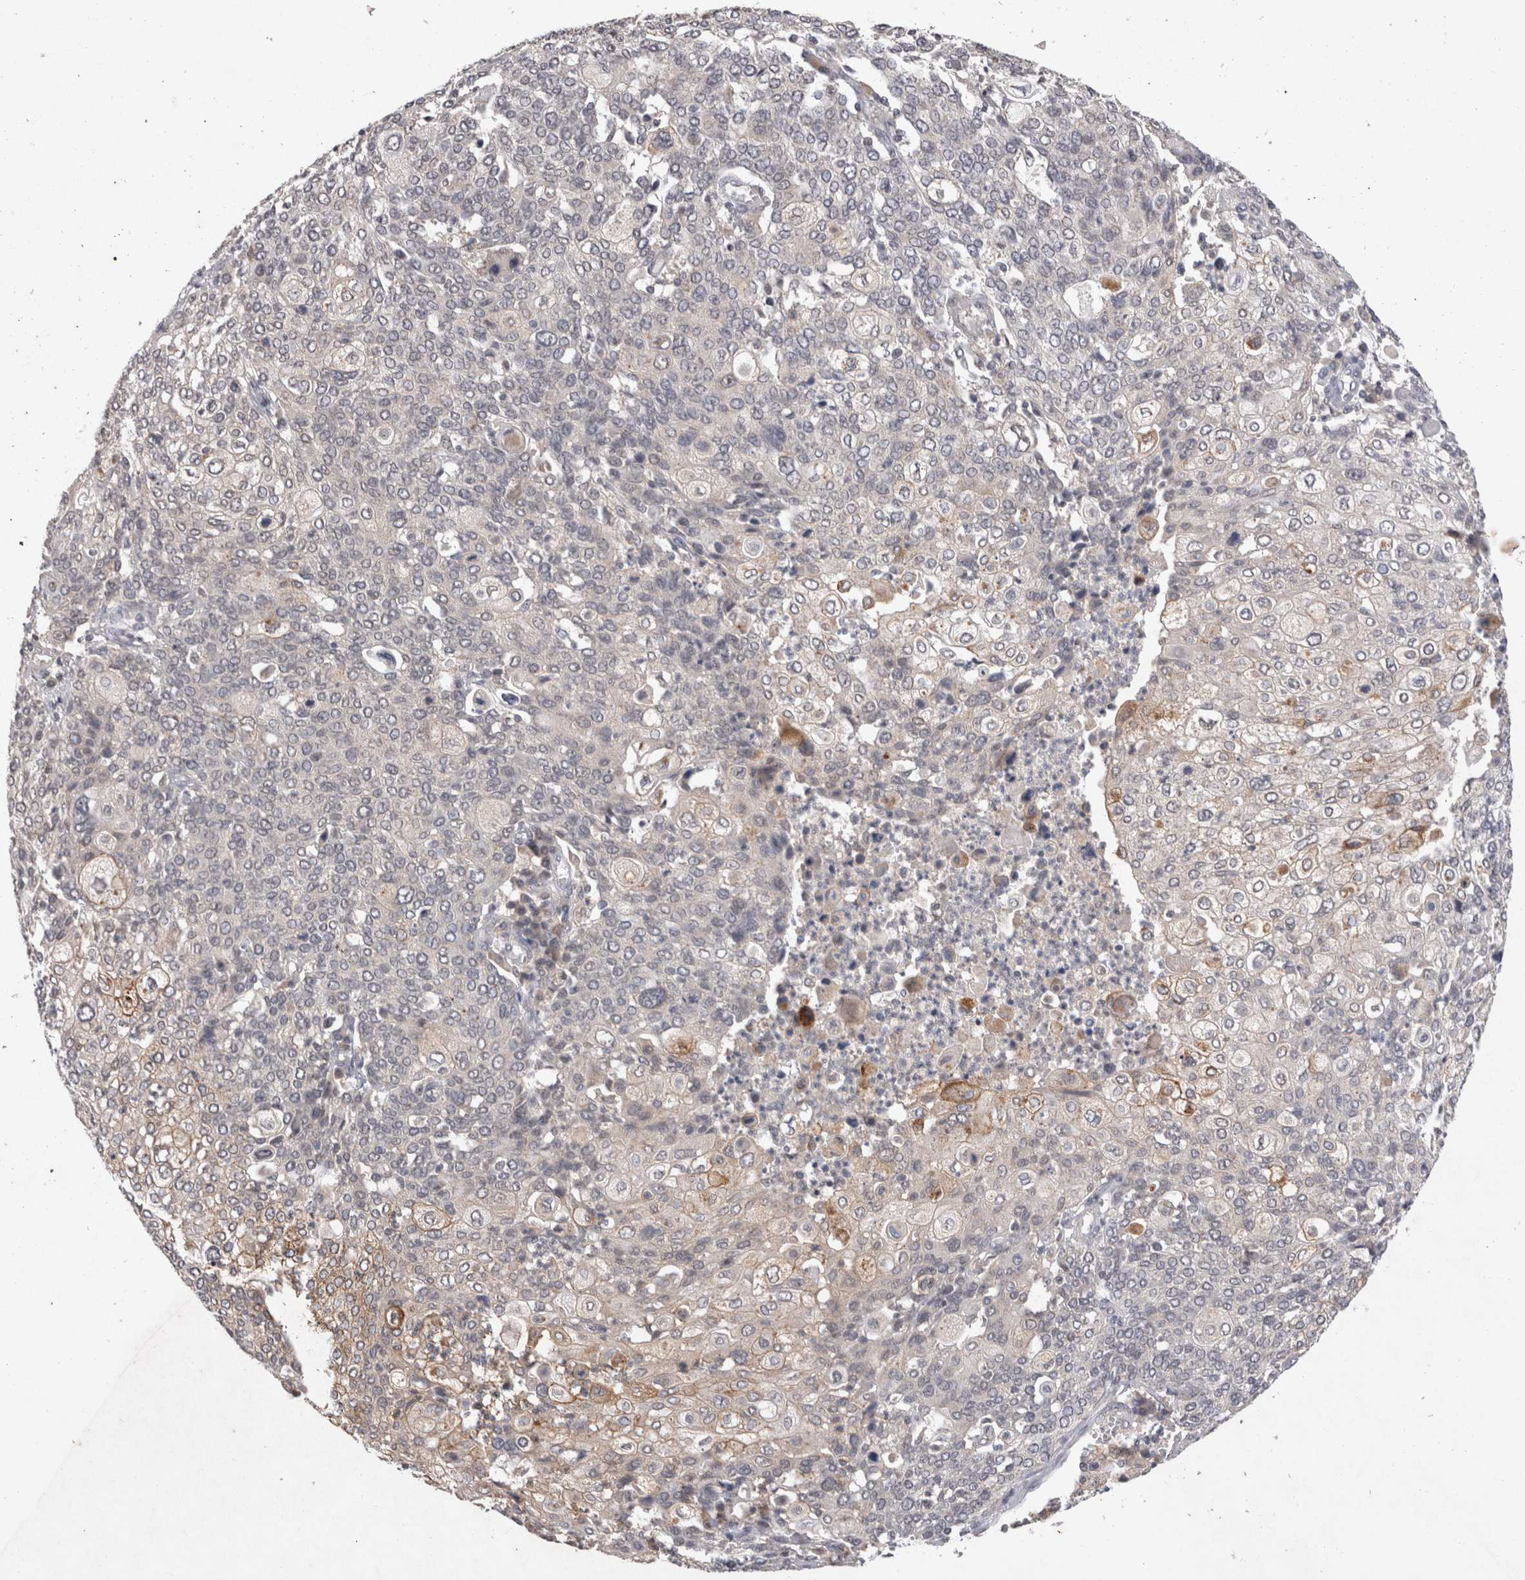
{"staining": {"intensity": "weak", "quantity": "<25%", "location": "cytoplasmic/membranous"}, "tissue": "cervical cancer", "cell_type": "Tumor cells", "image_type": "cancer", "snomed": [{"axis": "morphology", "description": "Squamous cell carcinoma, NOS"}, {"axis": "topography", "description": "Cervix"}], "caption": "The image demonstrates no staining of tumor cells in cervical squamous cell carcinoma.", "gene": "RASSF3", "patient": {"sex": "female", "age": 40}}